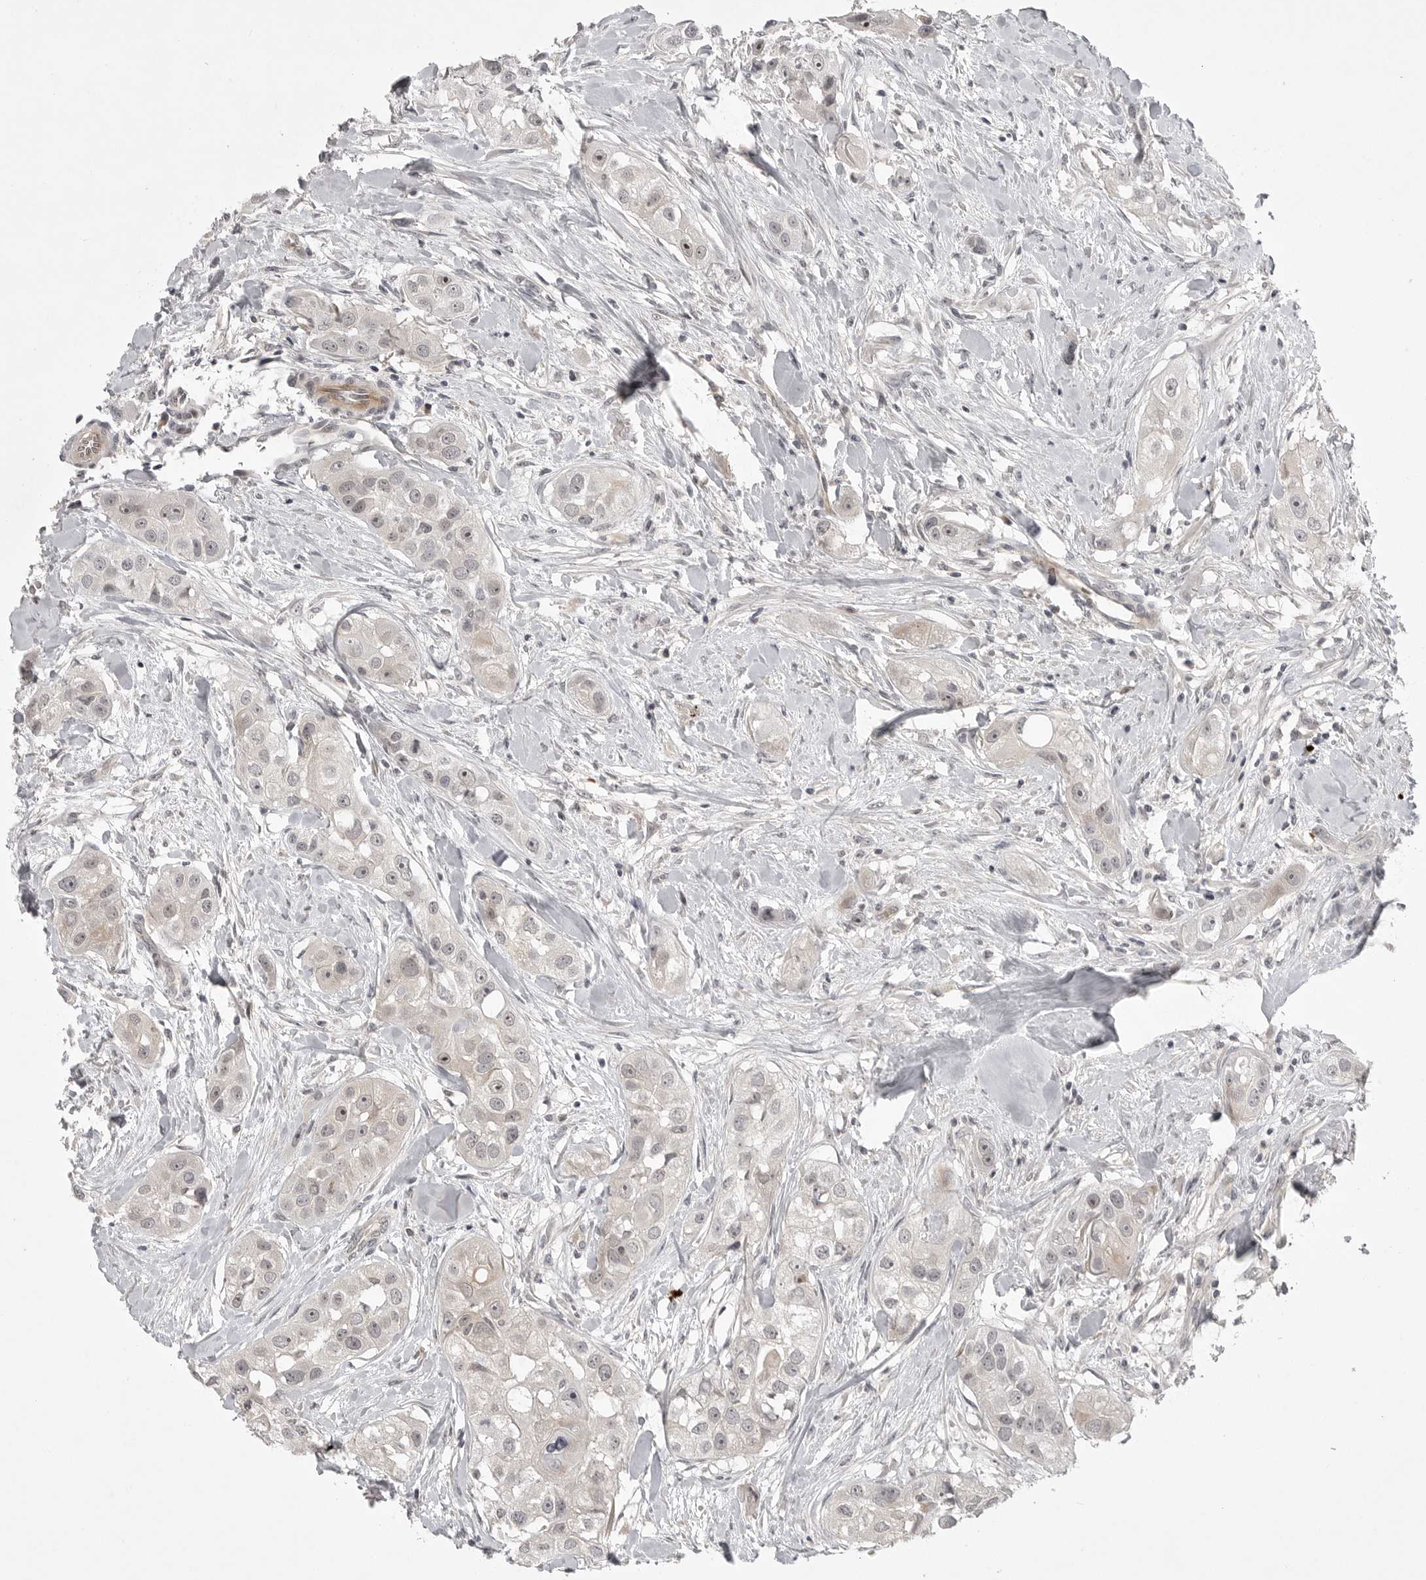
{"staining": {"intensity": "weak", "quantity": ">75%", "location": "nuclear"}, "tissue": "head and neck cancer", "cell_type": "Tumor cells", "image_type": "cancer", "snomed": [{"axis": "morphology", "description": "Normal tissue, NOS"}, {"axis": "morphology", "description": "Squamous cell carcinoma, NOS"}, {"axis": "topography", "description": "Skeletal muscle"}, {"axis": "topography", "description": "Head-Neck"}], "caption": "Brown immunohistochemical staining in head and neck cancer demonstrates weak nuclear positivity in about >75% of tumor cells.", "gene": "CD300LD", "patient": {"sex": "male", "age": 51}}